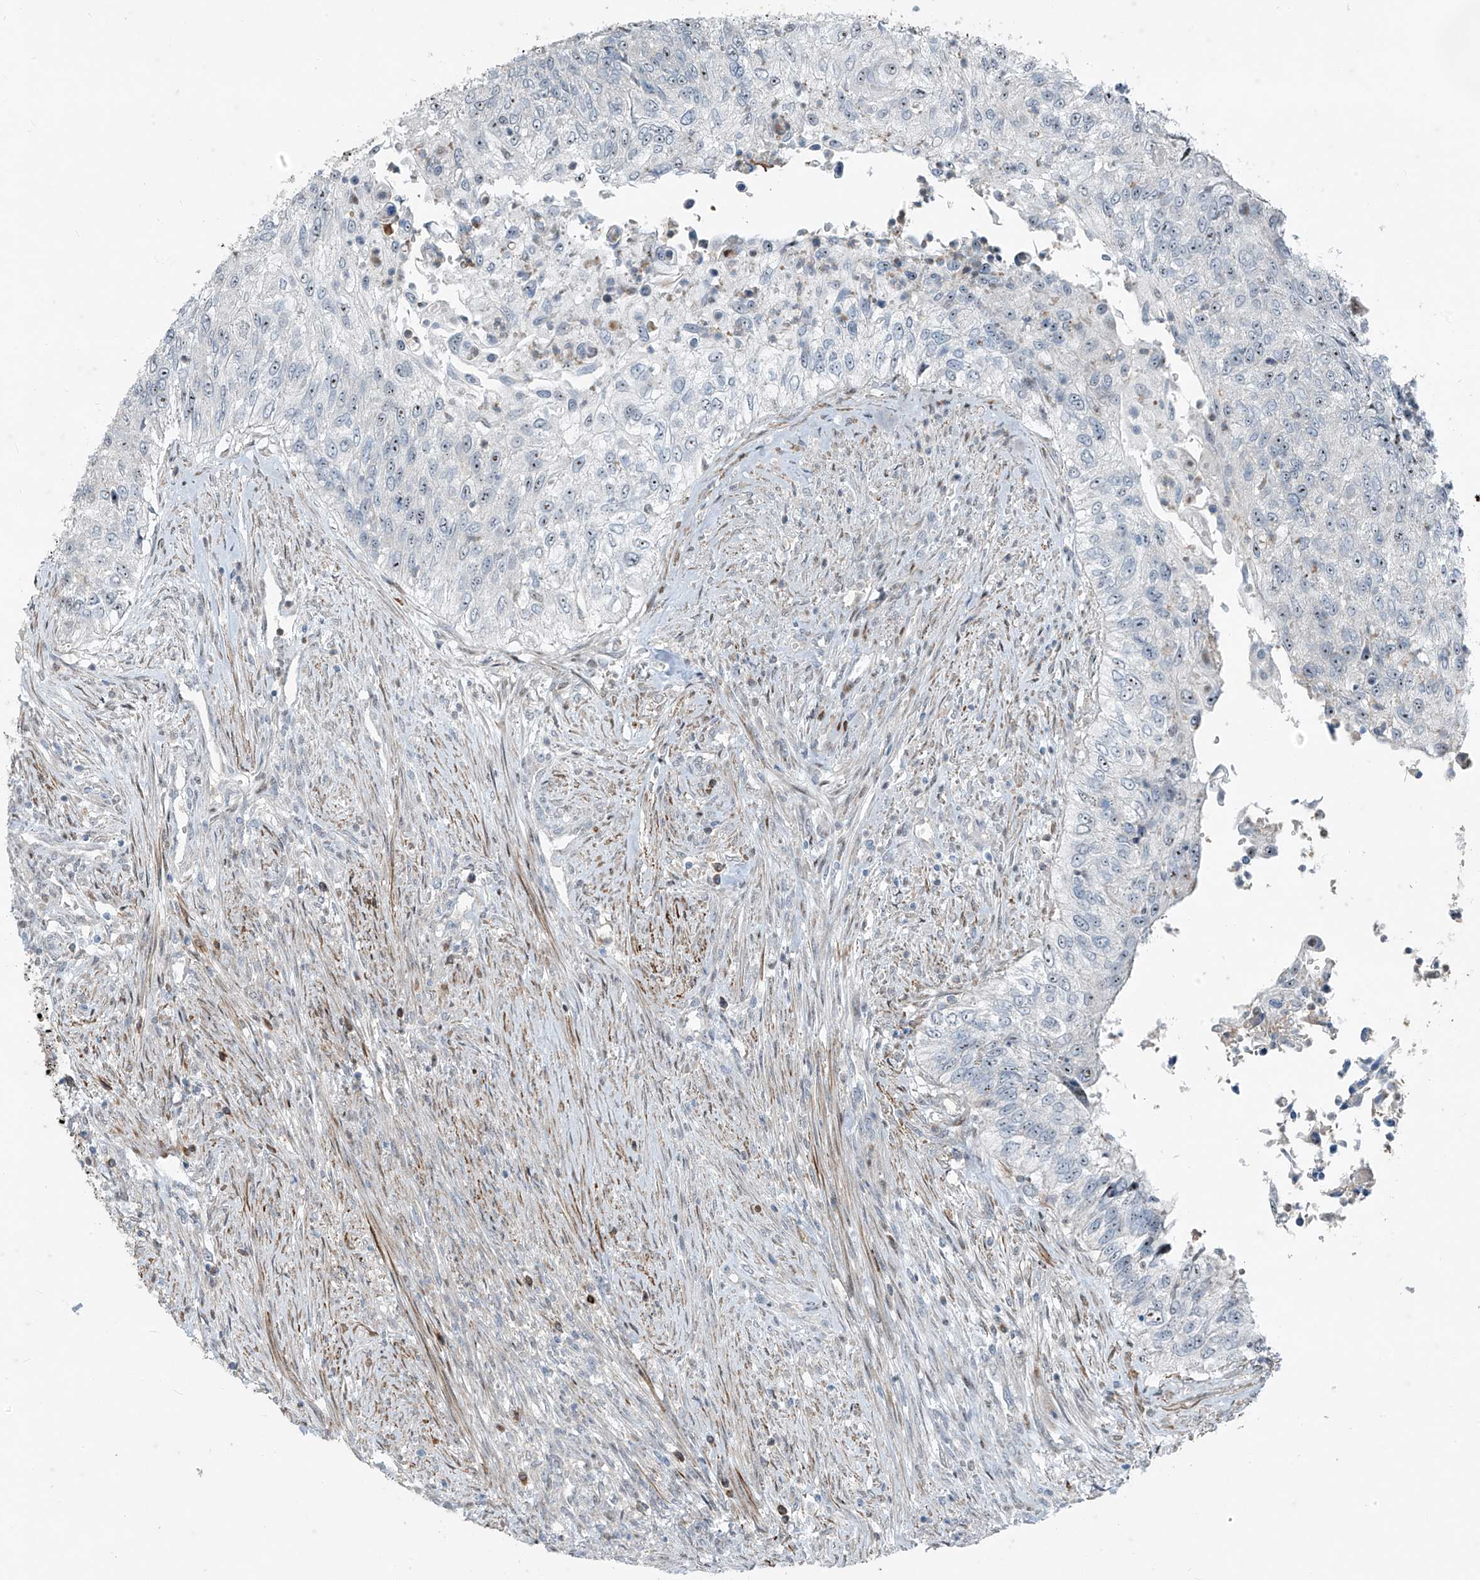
{"staining": {"intensity": "negative", "quantity": "none", "location": "none"}, "tissue": "urothelial cancer", "cell_type": "Tumor cells", "image_type": "cancer", "snomed": [{"axis": "morphology", "description": "Urothelial carcinoma, High grade"}, {"axis": "topography", "description": "Urinary bladder"}], "caption": "The image reveals no significant positivity in tumor cells of urothelial cancer. The staining was performed using DAB (3,3'-diaminobenzidine) to visualize the protein expression in brown, while the nuclei were stained in blue with hematoxylin (Magnification: 20x).", "gene": "PPCS", "patient": {"sex": "female", "age": 60}}